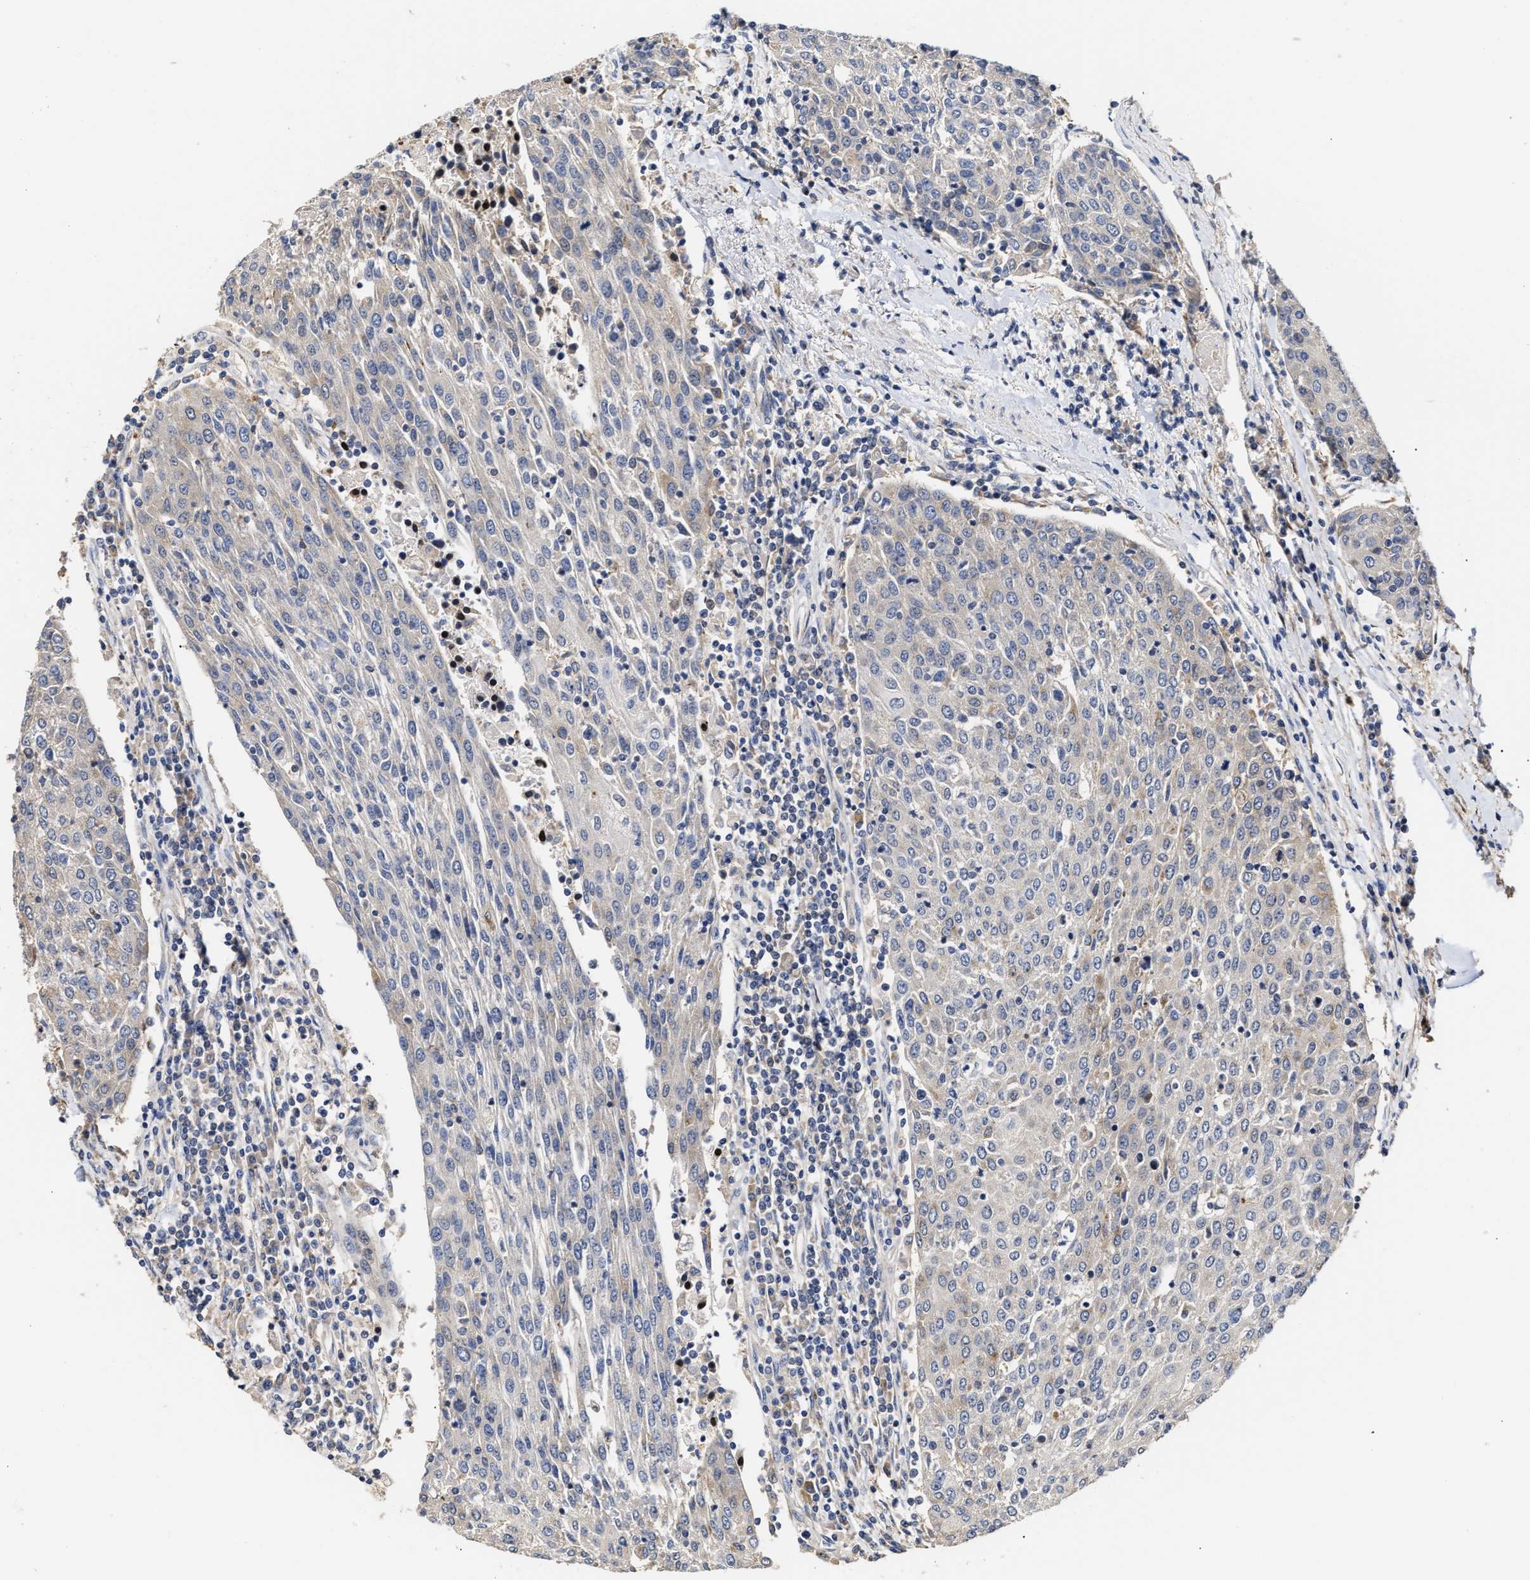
{"staining": {"intensity": "negative", "quantity": "none", "location": "none"}, "tissue": "urothelial cancer", "cell_type": "Tumor cells", "image_type": "cancer", "snomed": [{"axis": "morphology", "description": "Urothelial carcinoma, High grade"}, {"axis": "topography", "description": "Urinary bladder"}], "caption": "The histopathology image exhibits no staining of tumor cells in urothelial cancer.", "gene": "CLIP2", "patient": {"sex": "female", "age": 85}}